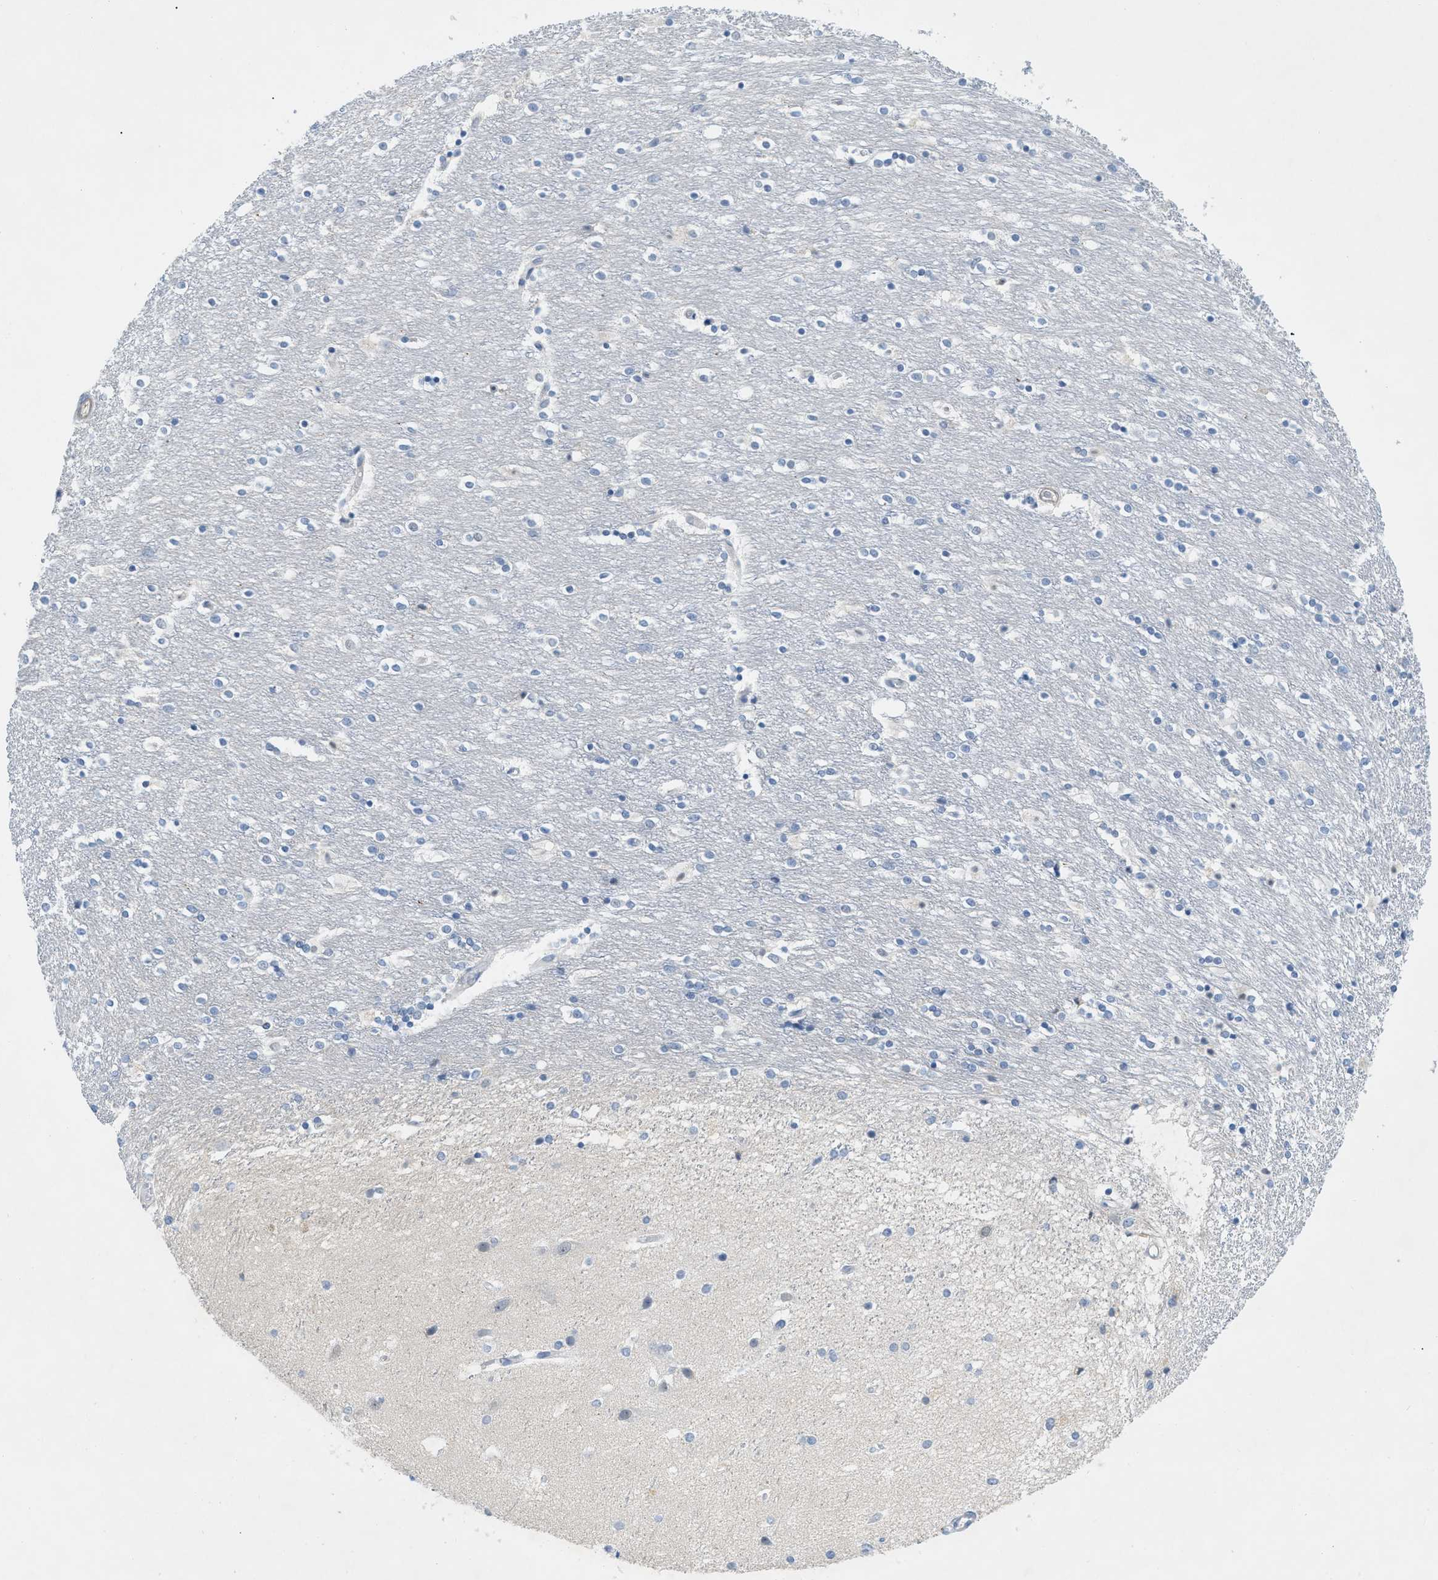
{"staining": {"intensity": "negative", "quantity": "none", "location": "none"}, "tissue": "caudate", "cell_type": "Glial cells", "image_type": "normal", "snomed": [{"axis": "morphology", "description": "Normal tissue, NOS"}, {"axis": "topography", "description": "Lateral ventricle wall"}], "caption": "Glial cells are negative for brown protein staining in unremarkable caudate. (Brightfield microscopy of DAB IHC at high magnification).", "gene": "HLTF", "patient": {"sex": "female", "age": 54}}